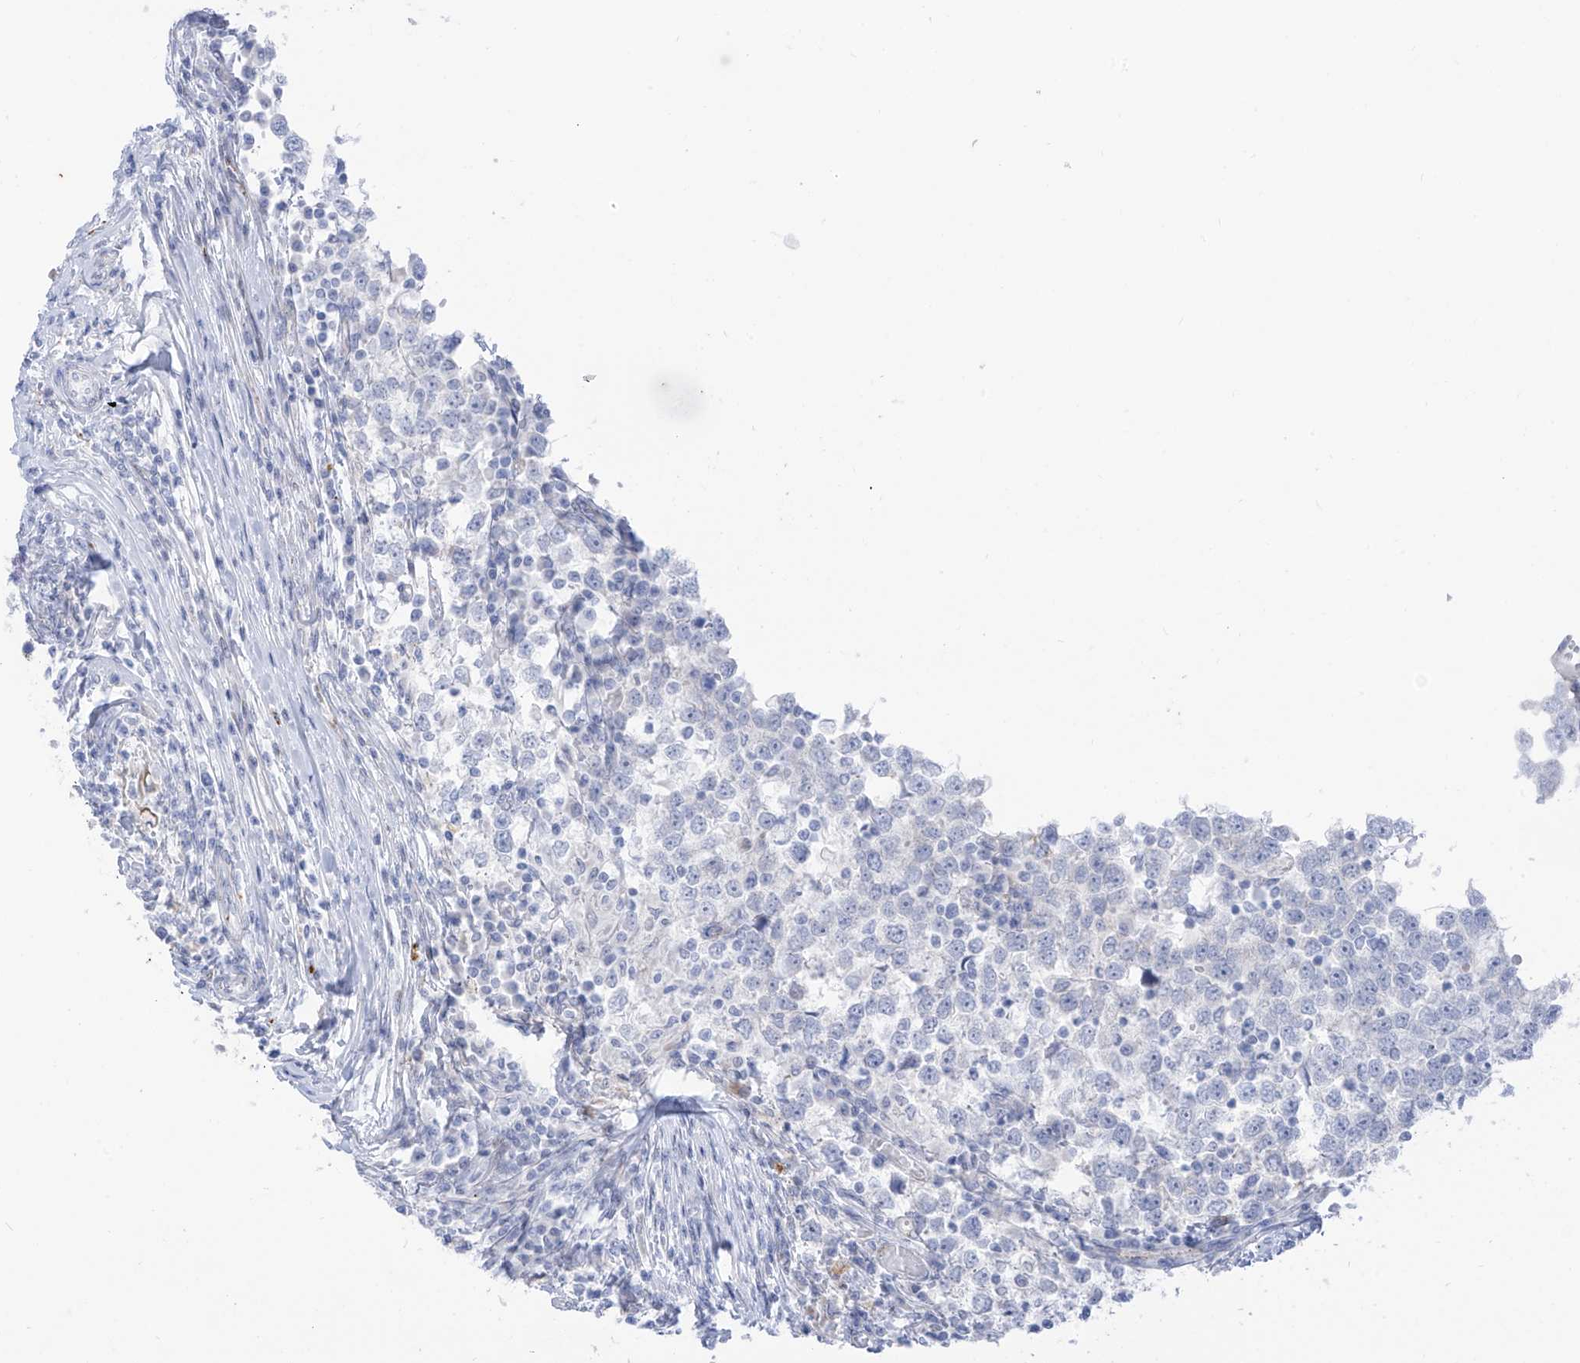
{"staining": {"intensity": "negative", "quantity": "none", "location": "none"}, "tissue": "testis cancer", "cell_type": "Tumor cells", "image_type": "cancer", "snomed": [{"axis": "morphology", "description": "Seminoma, NOS"}, {"axis": "topography", "description": "Testis"}], "caption": "The image demonstrates no staining of tumor cells in testis cancer. (Brightfield microscopy of DAB immunohistochemistry (IHC) at high magnification).", "gene": "PSPH", "patient": {"sex": "male", "age": 65}}